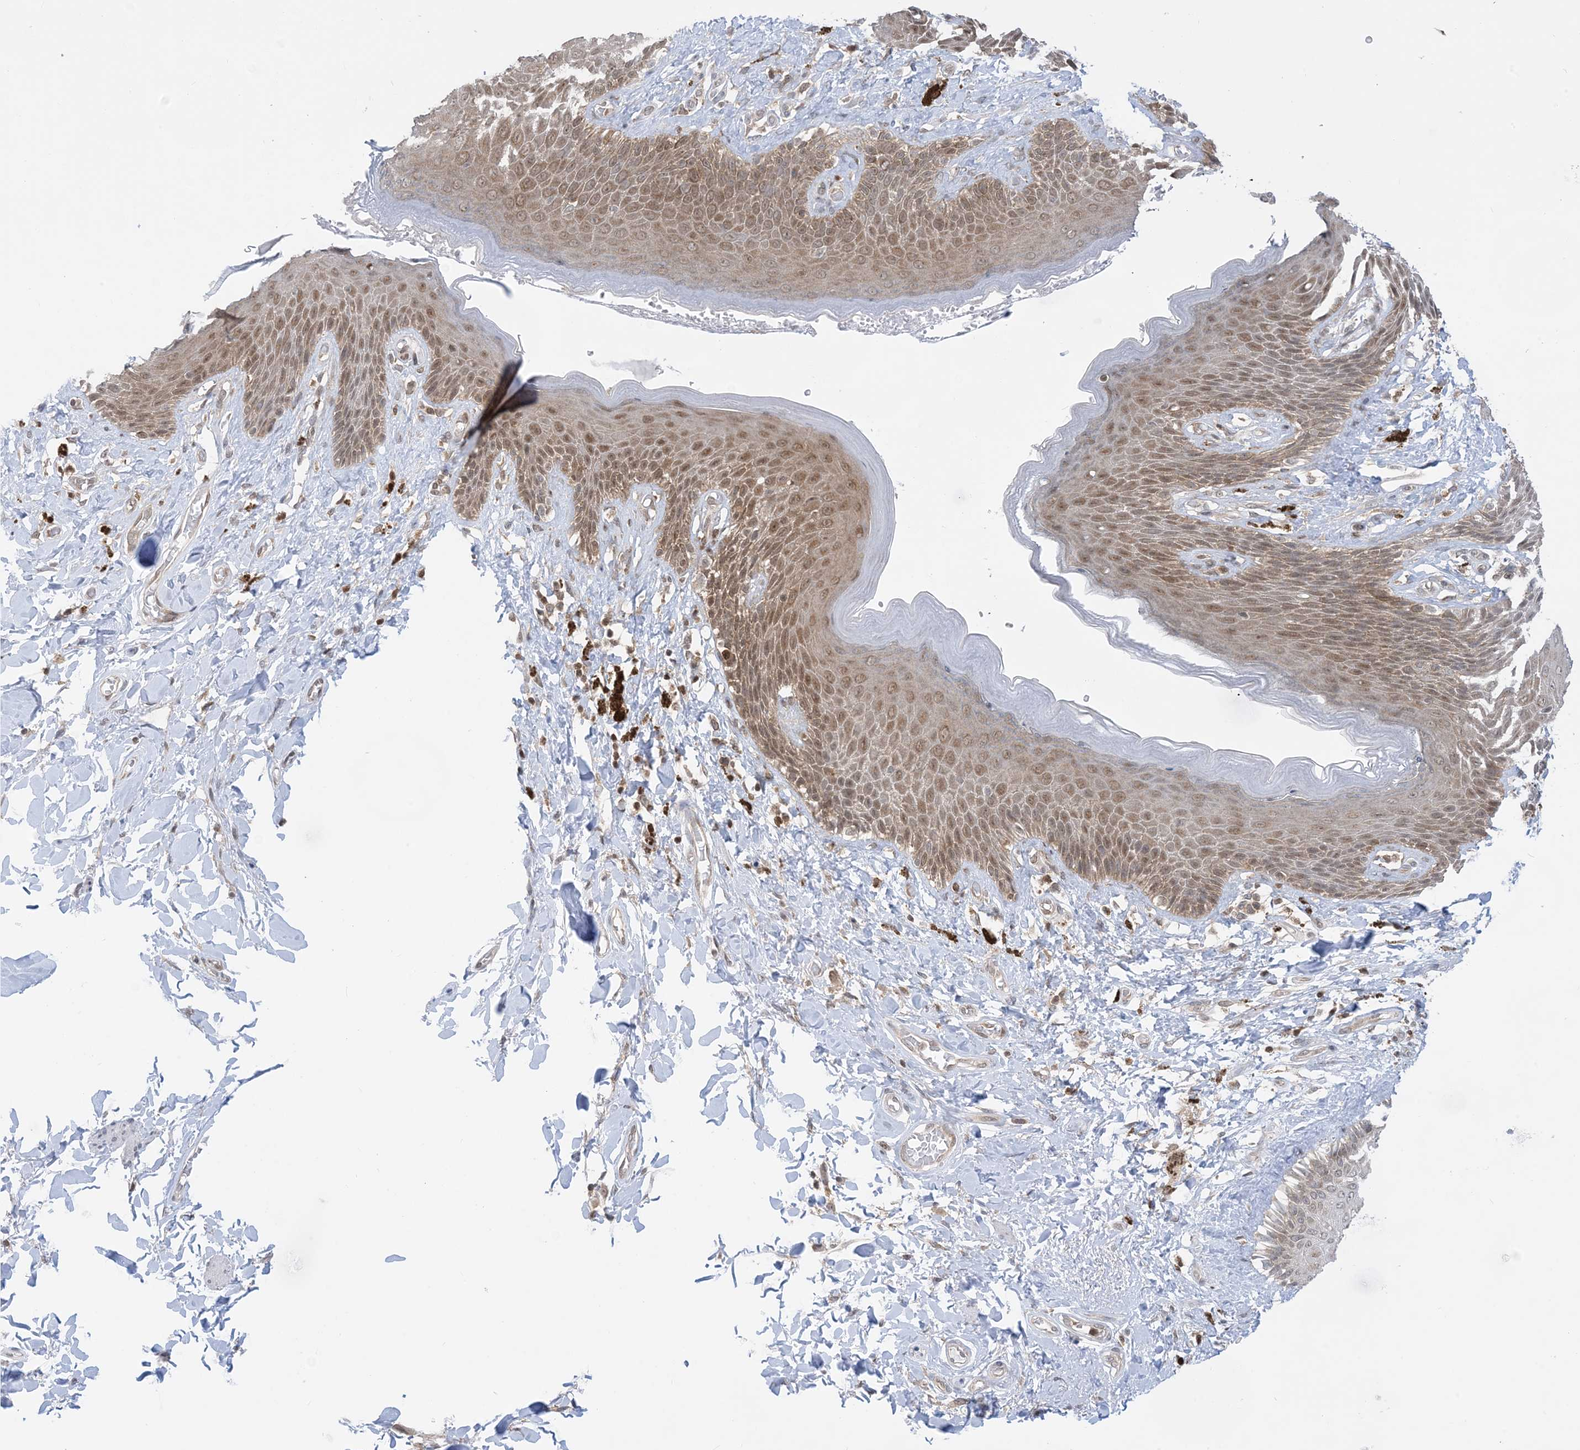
{"staining": {"intensity": "moderate", "quantity": ">75%", "location": "cytoplasmic/membranous,nuclear"}, "tissue": "skin", "cell_type": "Epidermal cells", "image_type": "normal", "snomed": [{"axis": "morphology", "description": "Normal tissue, NOS"}, {"axis": "topography", "description": "Anal"}], "caption": "A micrograph of skin stained for a protein shows moderate cytoplasmic/membranous,nuclear brown staining in epidermal cells. (IHC, brightfield microscopy, high magnification).", "gene": "CASP4", "patient": {"sex": "female", "age": 78}}